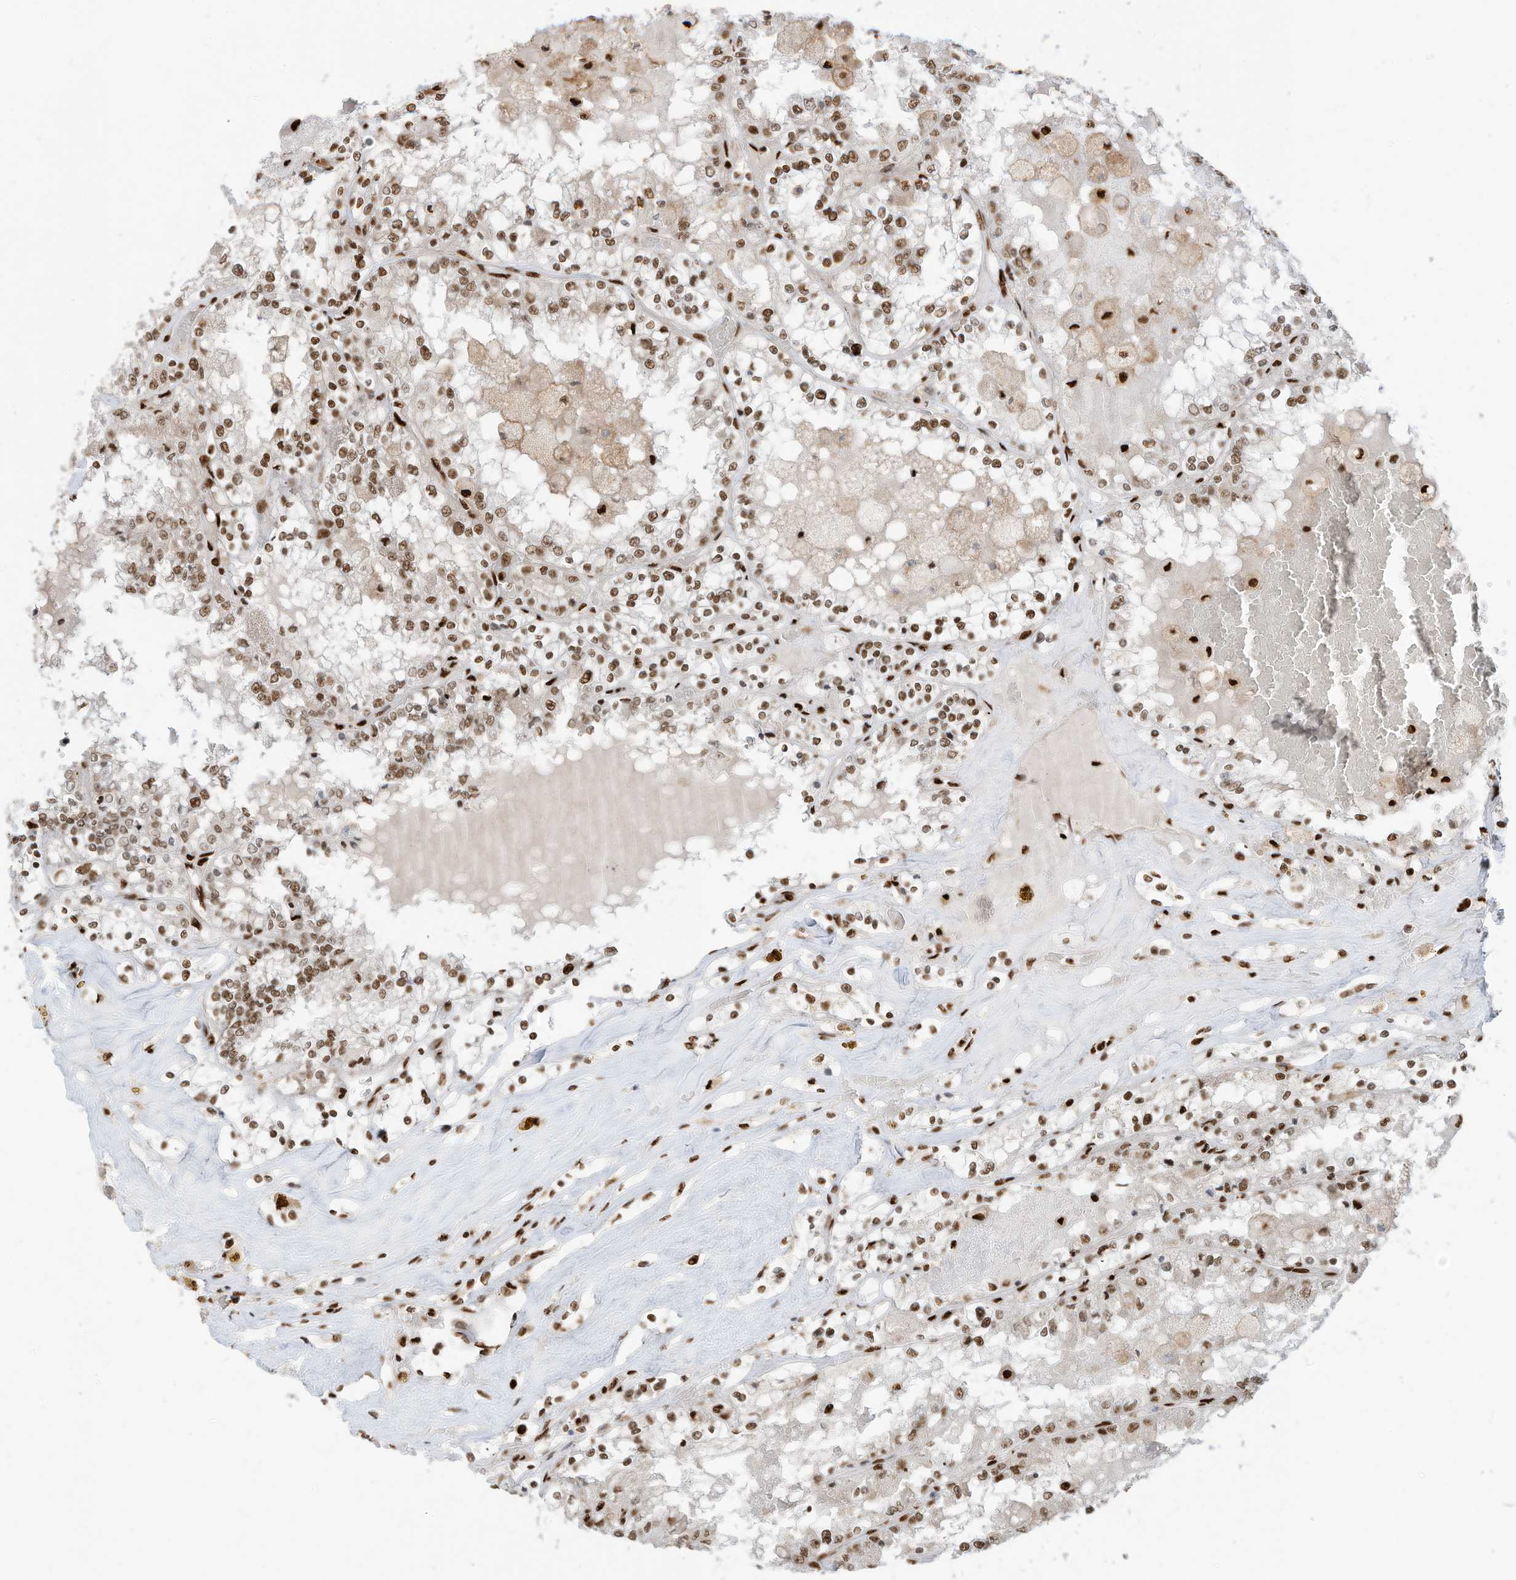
{"staining": {"intensity": "moderate", "quantity": ">75%", "location": "nuclear"}, "tissue": "renal cancer", "cell_type": "Tumor cells", "image_type": "cancer", "snomed": [{"axis": "morphology", "description": "Adenocarcinoma, NOS"}, {"axis": "topography", "description": "Kidney"}], "caption": "An IHC image of tumor tissue is shown. Protein staining in brown shows moderate nuclear positivity in renal cancer (adenocarcinoma) within tumor cells. (DAB (3,3'-diaminobenzidine) = brown stain, brightfield microscopy at high magnification).", "gene": "SAMD15", "patient": {"sex": "female", "age": 56}}